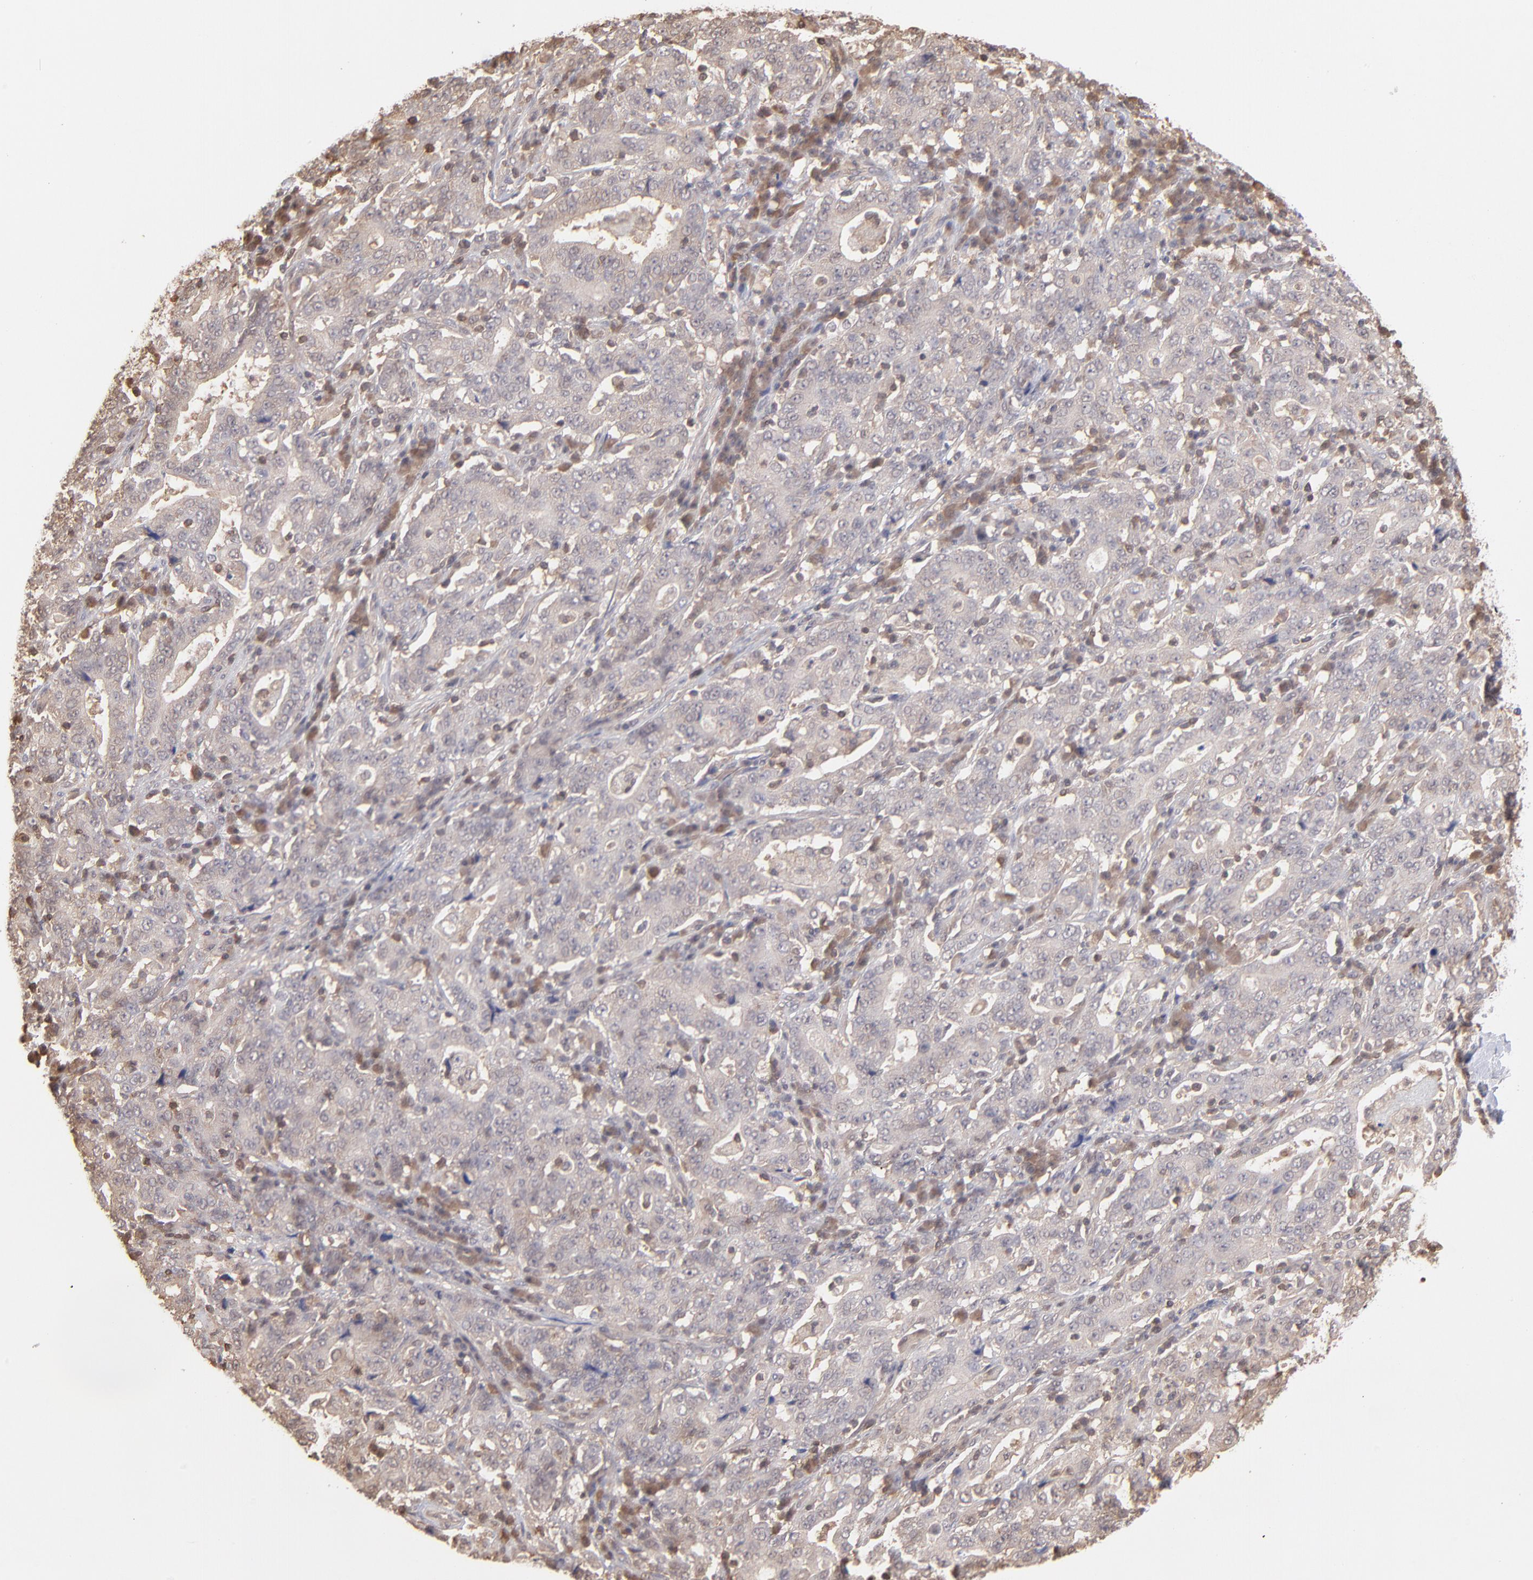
{"staining": {"intensity": "weak", "quantity": "<25%", "location": "cytoplasmic/membranous"}, "tissue": "stomach cancer", "cell_type": "Tumor cells", "image_type": "cancer", "snomed": [{"axis": "morphology", "description": "Normal tissue, NOS"}, {"axis": "morphology", "description": "Adenocarcinoma, NOS"}, {"axis": "topography", "description": "Stomach, upper"}, {"axis": "topography", "description": "Stomach"}], "caption": "An IHC photomicrograph of stomach adenocarcinoma is shown. There is no staining in tumor cells of stomach adenocarcinoma.", "gene": "MAP2K2", "patient": {"sex": "male", "age": 59}}